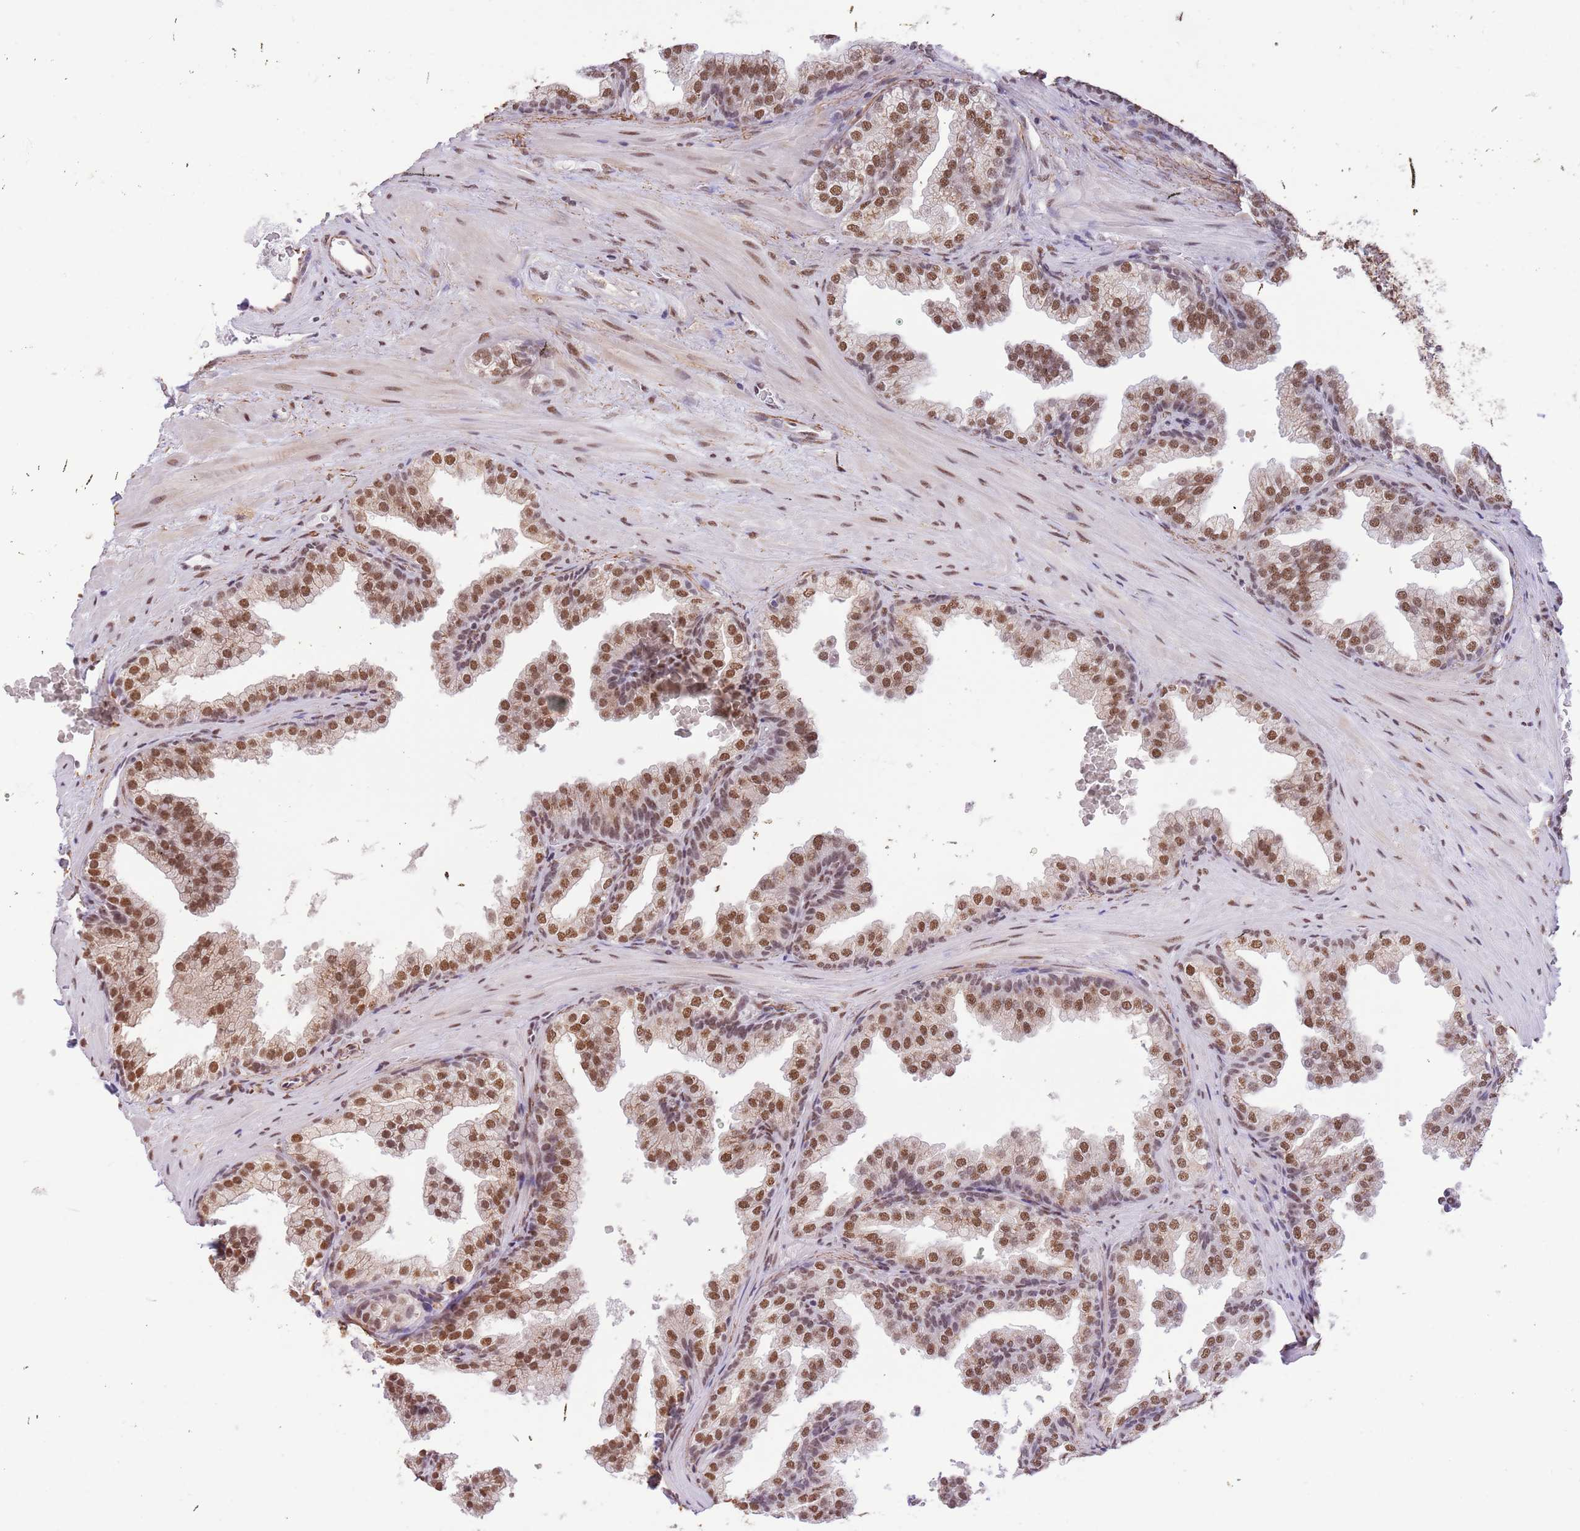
{"staining": {"intensity": "strong", "quantity": ">75%", "location": "nuclear"}, "tissue": "prostate", "cell_type": "Glandular cells", "image_type": "normal", "snomed": [{"axis": "morphology", "description": "Normal tissue, NOS"}, {"axis": "topography", "description": "Prostate"}], "caption": "This photomicrograph exhibits immunohistochemistry (IHC) staining of normal human prostate, with high strong nuclear expression in approximately >75% of glandular cells.", "gene": "TRIM32", "patient": {"sex": "male", "age": 37}}